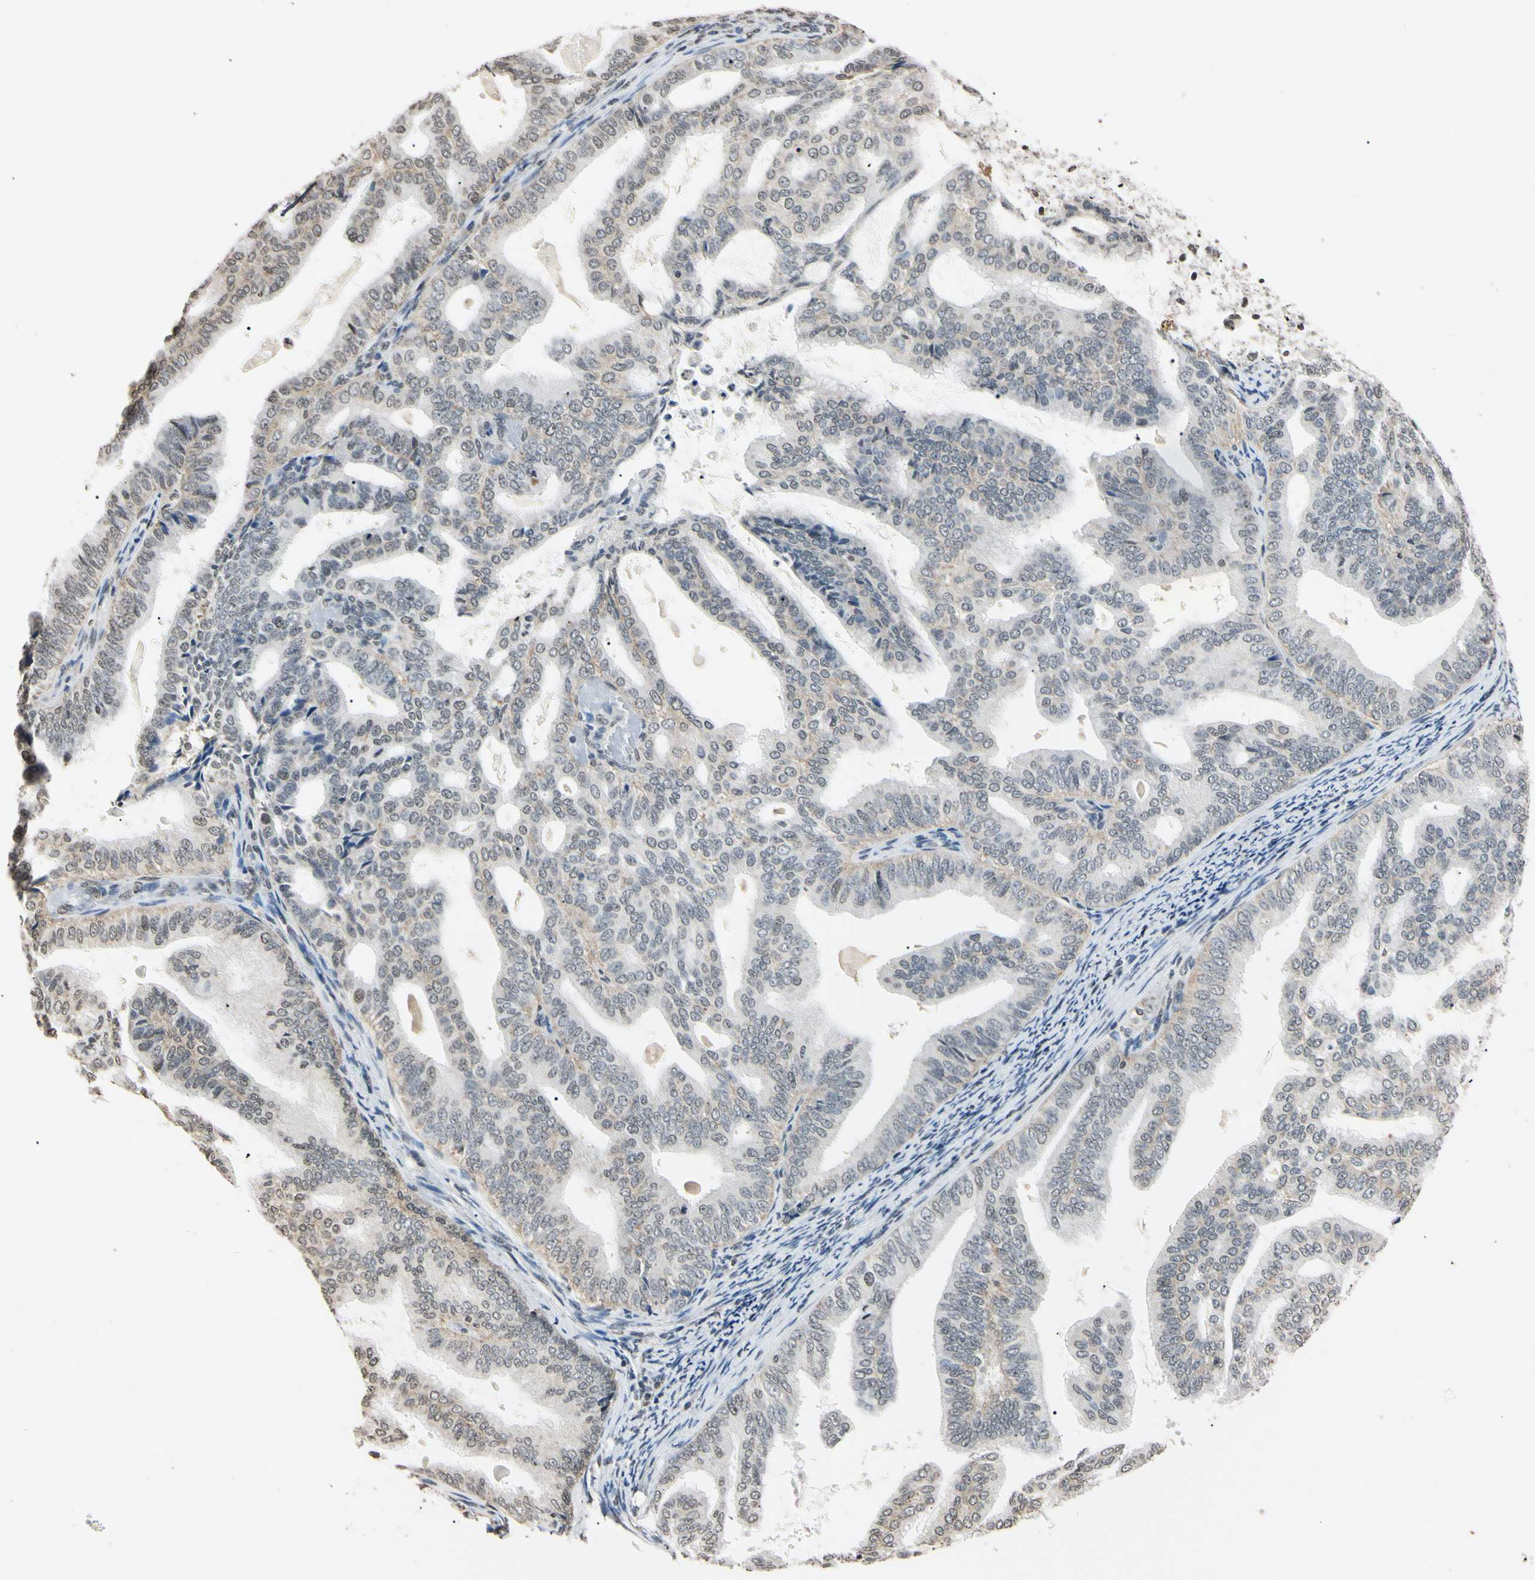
{"staining": {"intensity": "weak", "quantity": "25%-75%", "location": "nuclear"}, "tissue": "endometrial cancer", "cell_type": "Tumor cells", "image_type": "cancer", "snomed": [{"axis": "morphology", "description": "Adenocarcinoma, NOS"}, {"axis": "topography", "description": "Endometrium"}], "caption": "Tumor cells reveal low levels of weak nuclear expression in approximately 25%-75% of cells in endometrial cancer. (DAB (3,3'-diaminobenzidine) = brown stain, brightfield microscopy at high magnification).", "gene": "CDC45", "patient": {"sex": "female", "age": 58}}